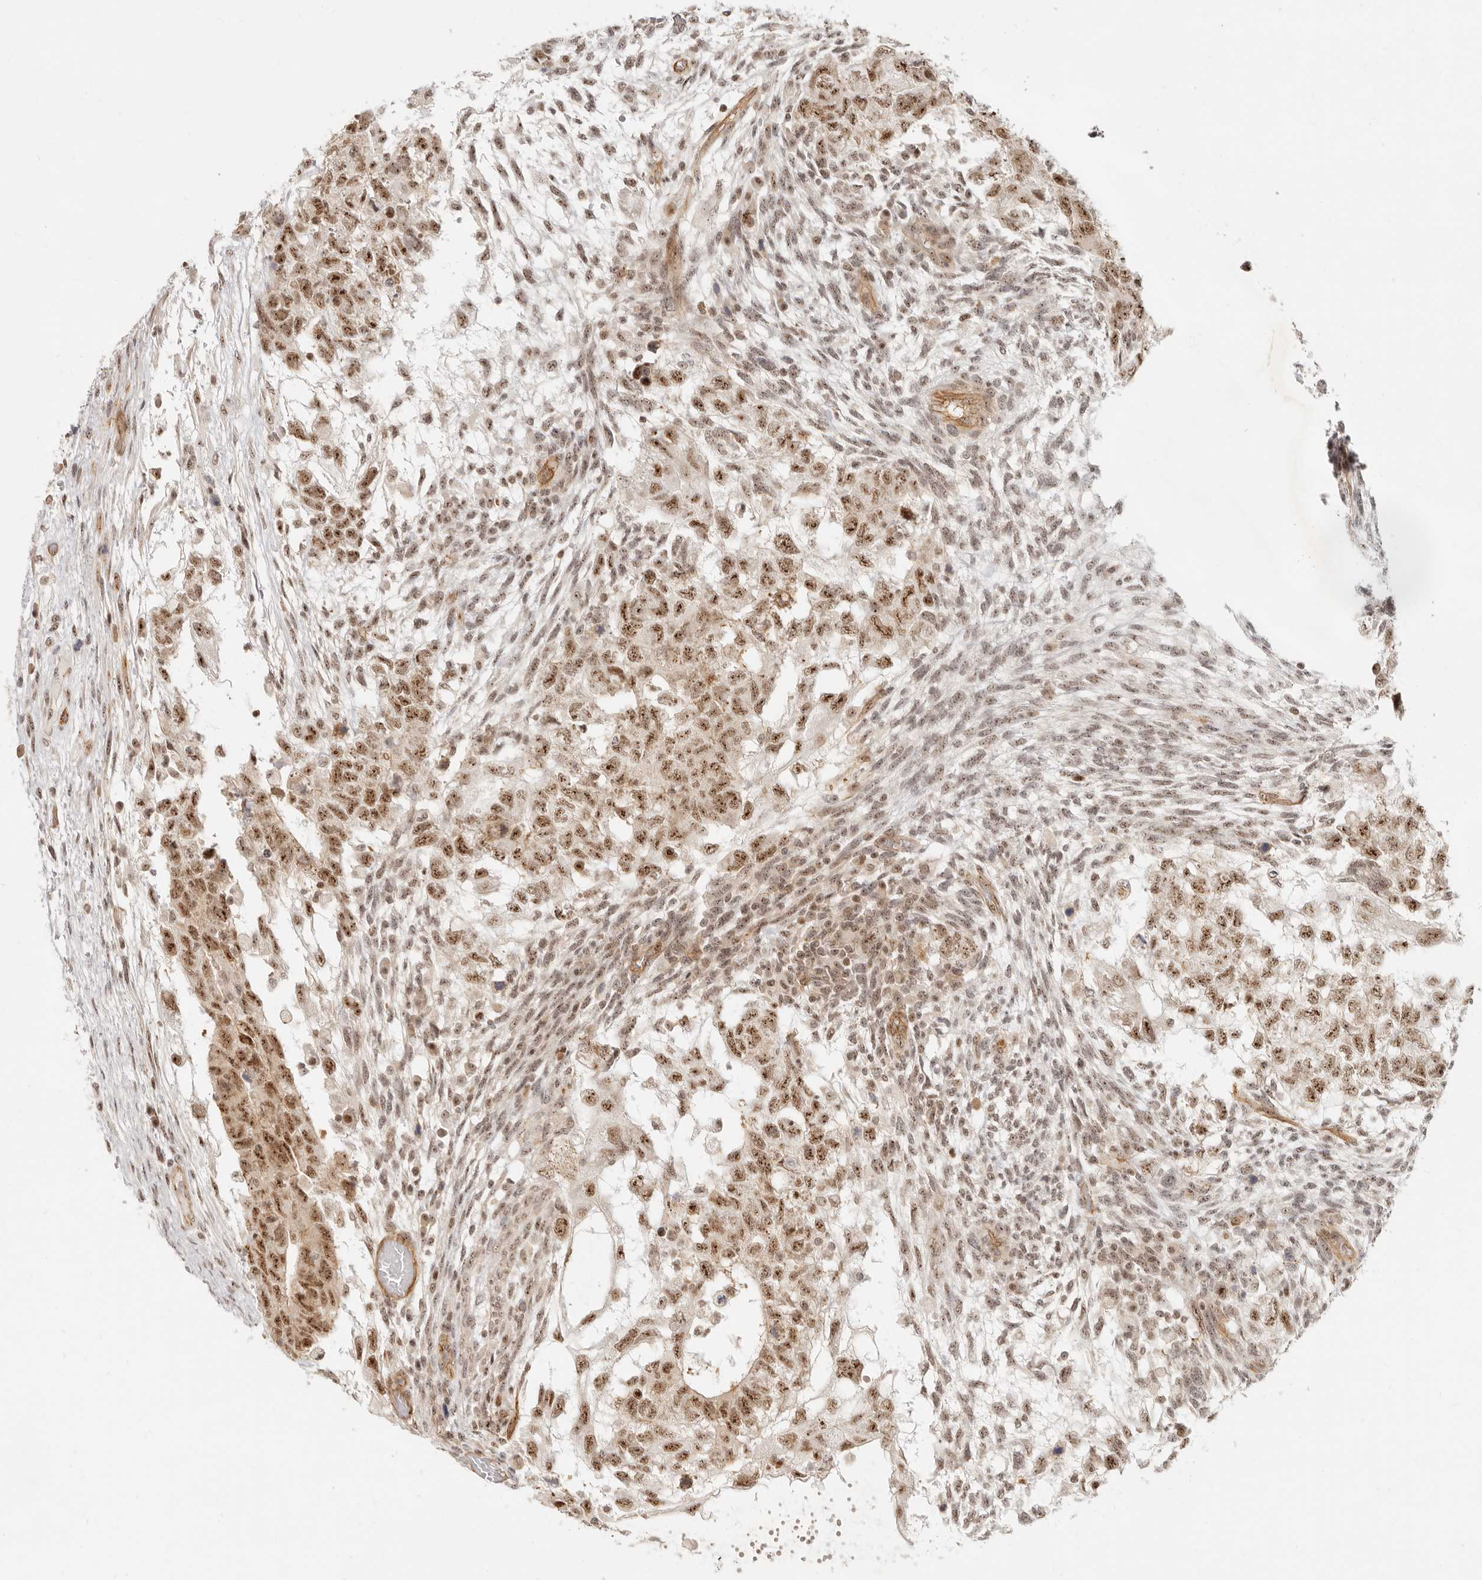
{"staining": {"intensity": "moderate", "quantity": ">75%", "location": "nuclear"}, "tissue": "testis cancer", "cell_type": "Tumor cells", "image_type": "cancer", "snomed": [{"axis": "morphology", "description": "Normal tissue, NOS"}, {"axis": "morphology", "description": "Carcinoma, Embryonal, NOS"}, {"axis": "topography", "description": "Testis"}], "caption": "Embryonal carcinoma (testis) stained with a brown dye reveals moderate nuclear positive staining in about >75% of tumor cells.", "gene": "BAP1", "patient": {"sex": "male", "age": 36}}